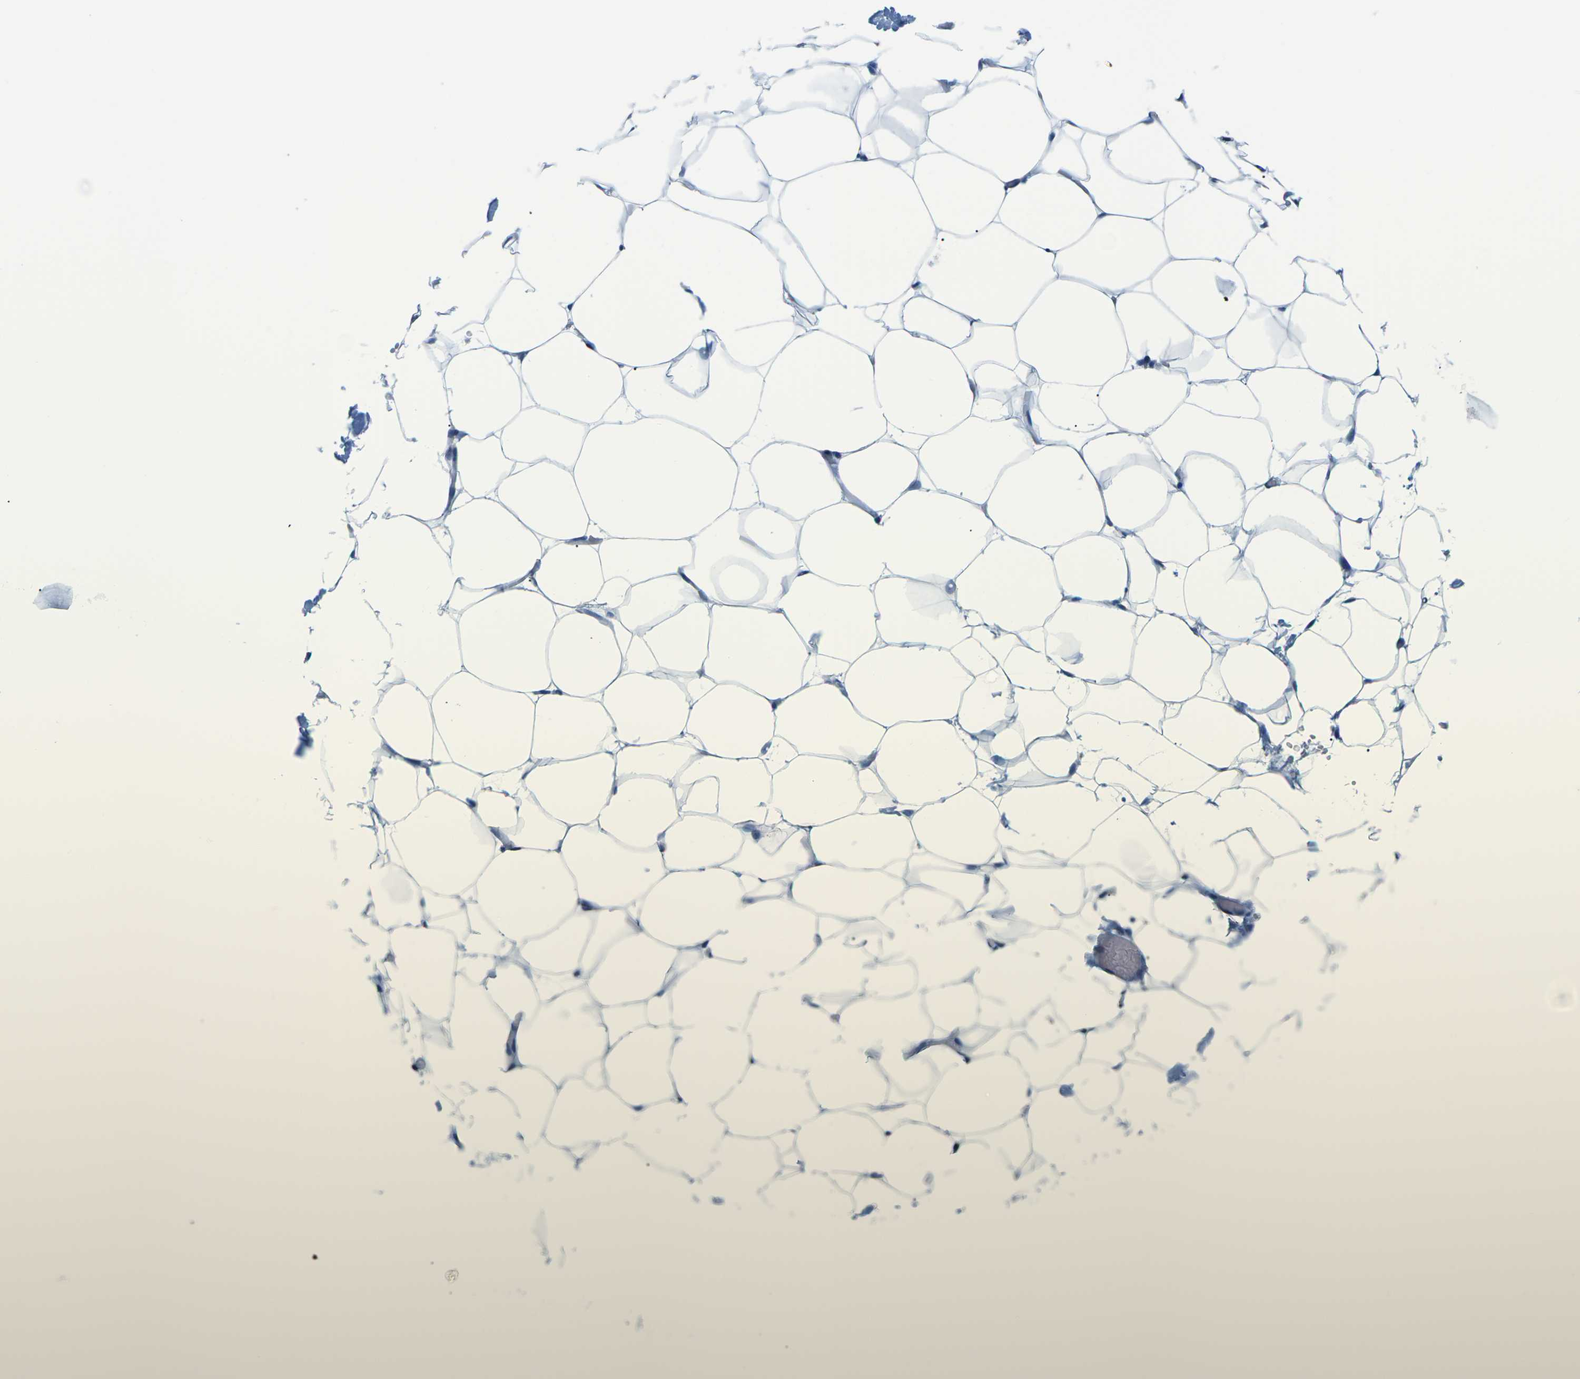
{"staining": {"intensity": "negative", "quantity": "none", "location": "none"}, "tissue": "adipose tissue", "cell_type": "Adipocytes", "image_type": "normal", "snomed": [{"axis": "morphology", "description": "Normal tissue, NOS"}, {"axis": "topography", "description": "Breast"}, {"axis": "topography", "description": "Adipose tissue"}], "caption": "This is a micrograph of IHC staining of benign adipose tissue, which shows no expression in adipocytes. Nuclei are stained in blue.", "gene": "SOCS4", "patient": {"sex": "female", "age": 25}}